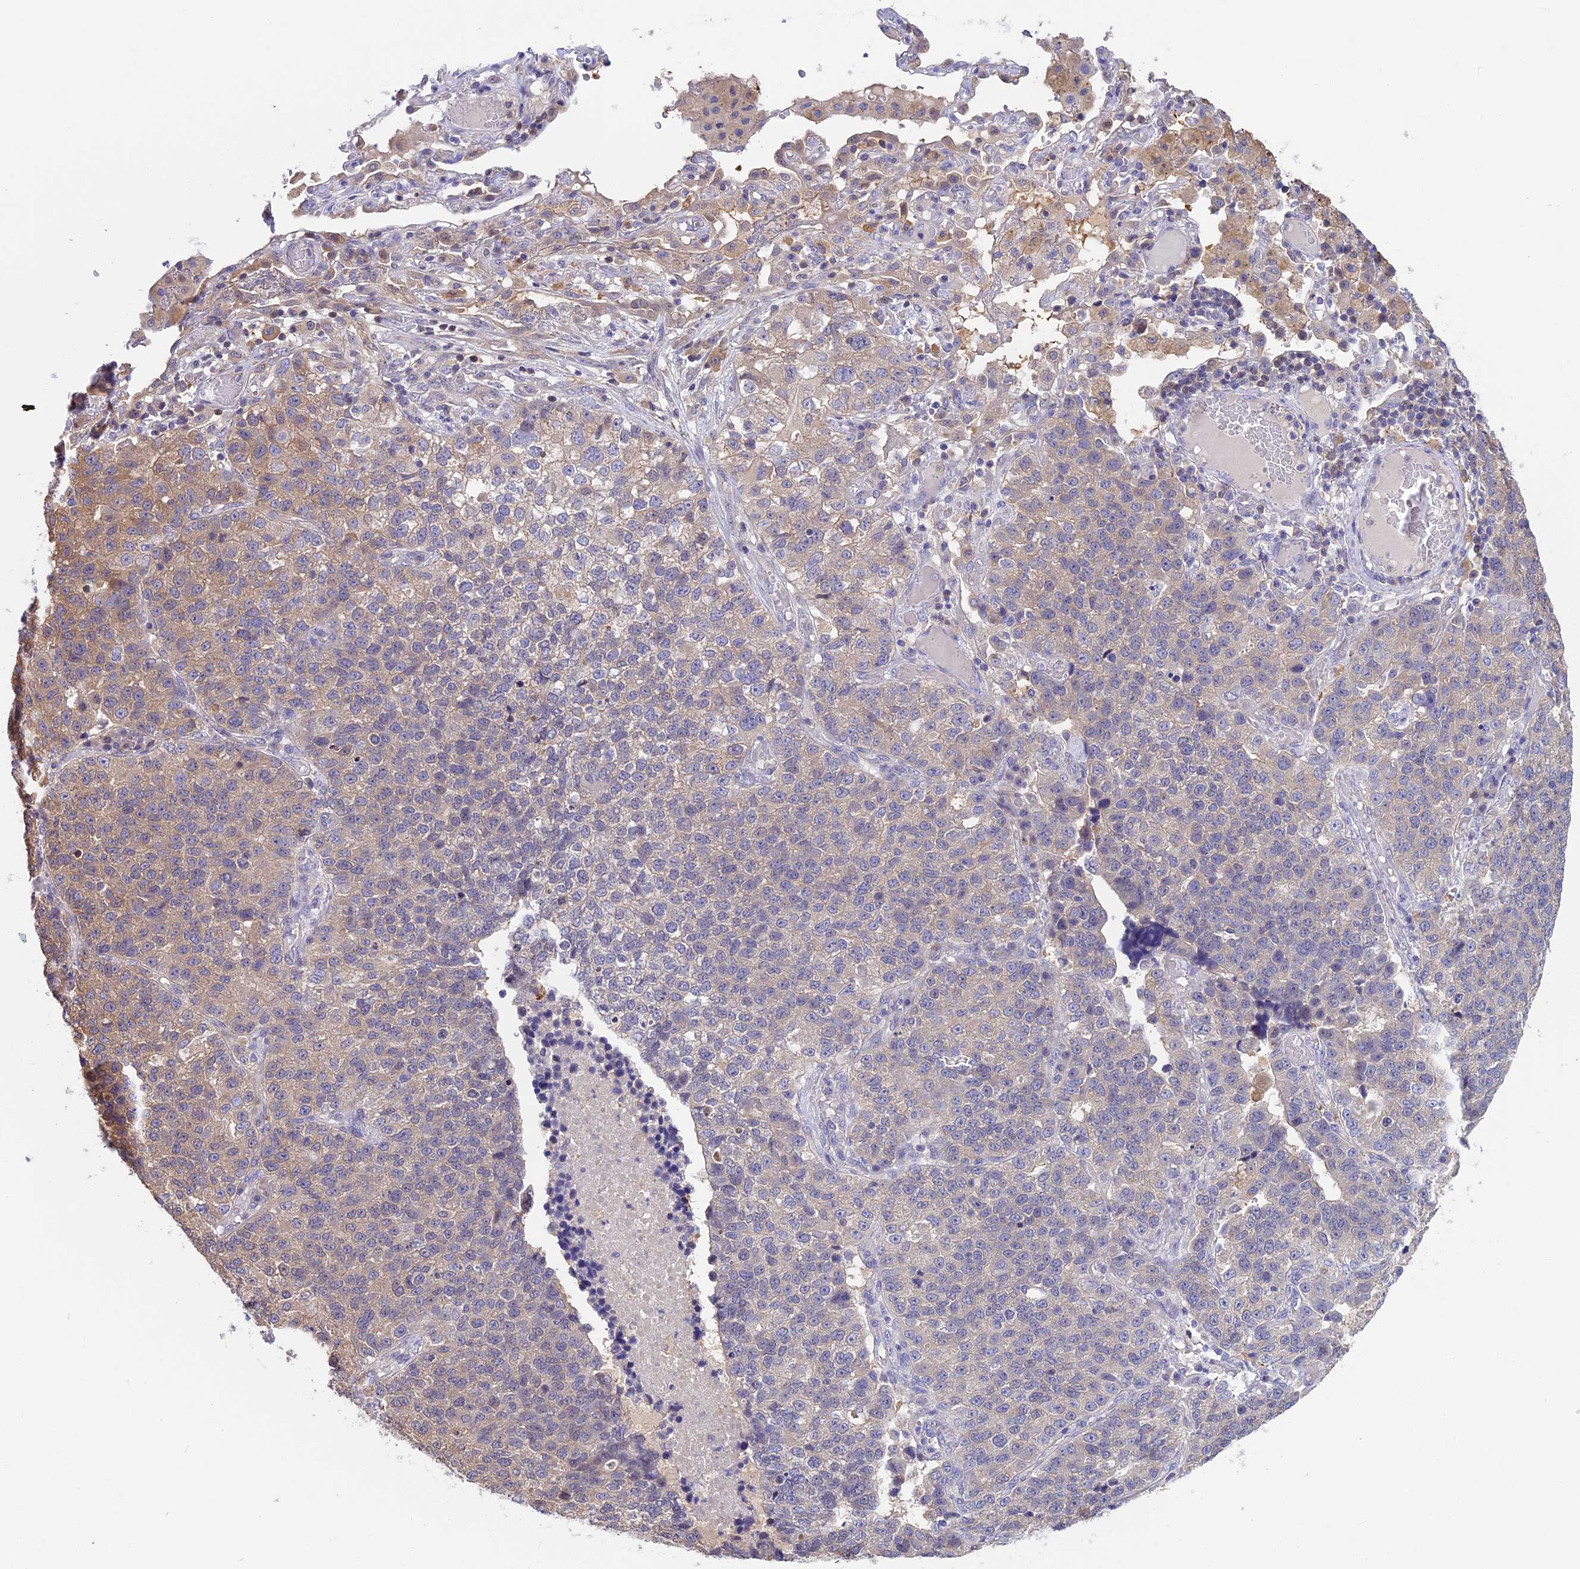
{"staining": {"intensity": "weak", "quantity": "<25%", "location": "cytoplasmic/membranous"}, "tissue": "lung cancer", "cell_type": "Tumor cells", "image_type": "cancer", "snomed": [{"axis": "morphology", "description": "Adenocarcinoma, NOS"}, {"axis": "topography", "description": "Lung"}], "caption": "Tumor cells show no significant positivity in adenocarcinoma (lung). (DAB immunohistochemistry, high magnification).", "gene": "SNAP91", "patient": {"sex": "male", "age": 49}}